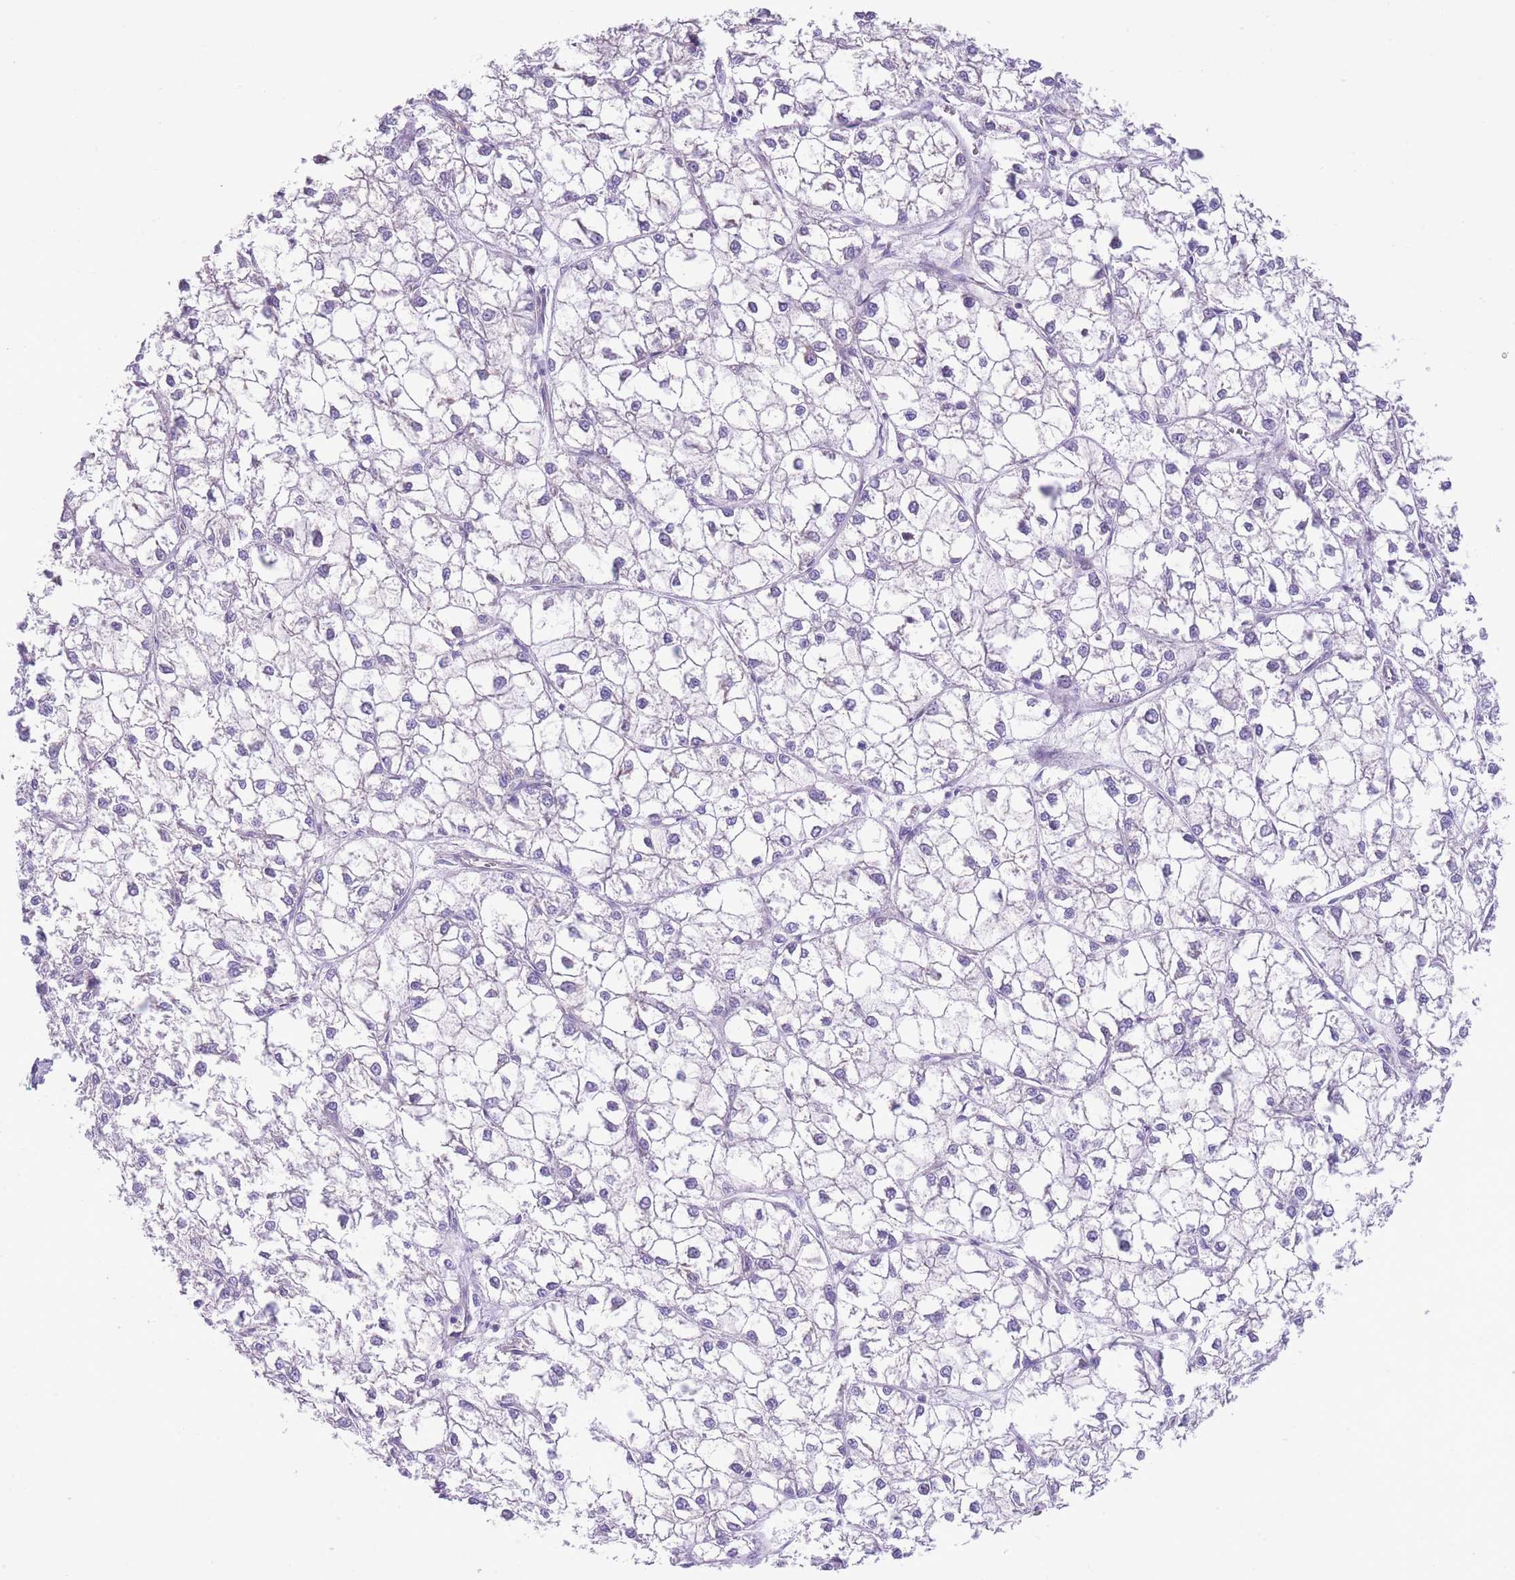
{"staining": {"intensity": "negative", "quantity": "none", "location": "none"}, "tissue": "liver cancer", "cell_type": "Tumor cells", "image_type": "cancer", "snomed": [{"axis": "morphology", "description": "Carcinoma, Hepatocellular, NOS"}, {"axis": "topography", "description": "Liver"}], "caption": "DAB (3,3'-diaminobenzidine) immunohistochemical staining of human liver cancer reveals no significant positivity in tumor cells.", "gene": "RHOU", "patient": {"sex": "female", "age": 43}}